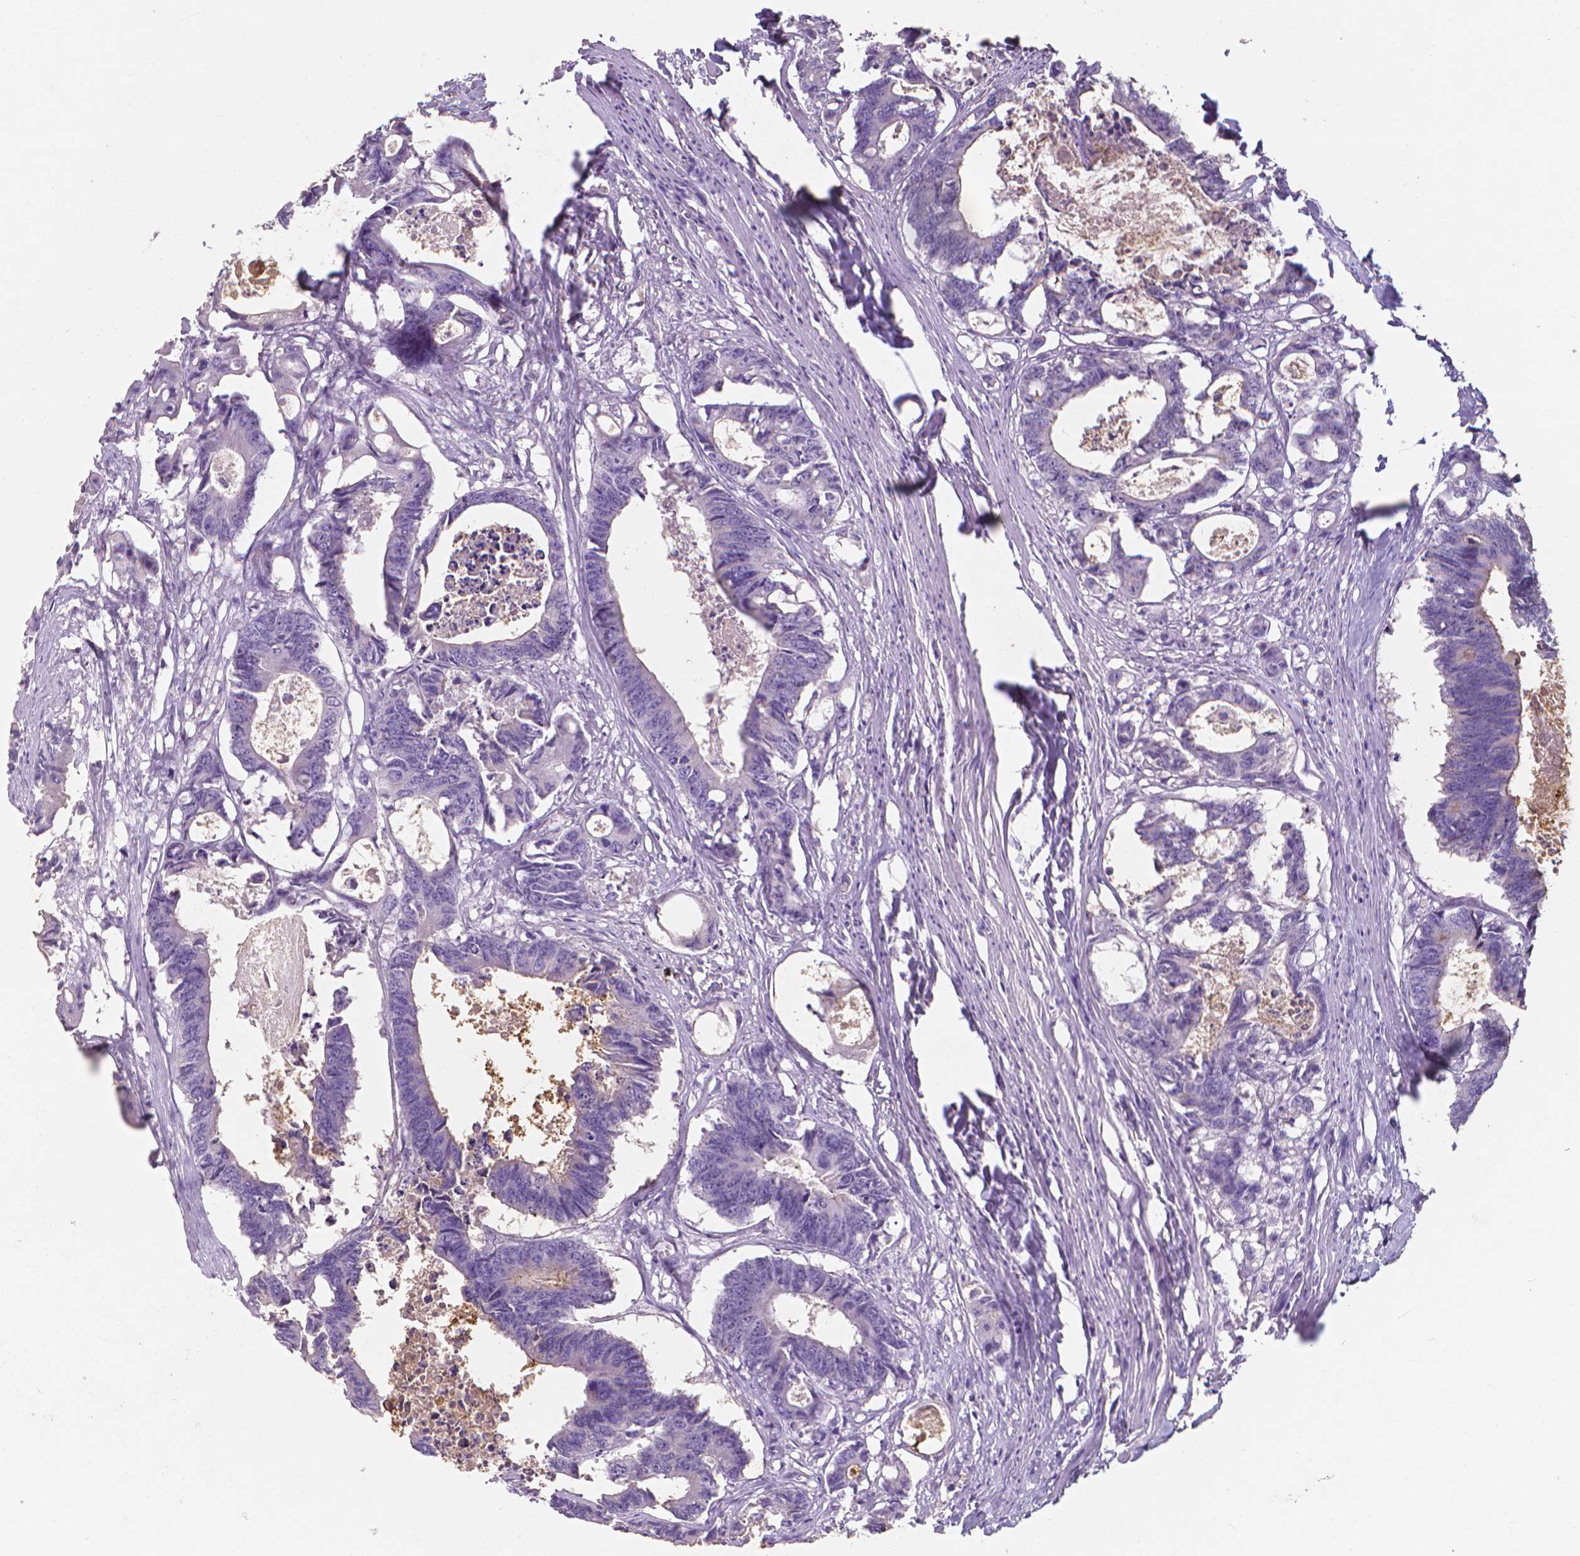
{"staining": {"intensity": "negative", "quantity": "none", "location": "none"}, "tissue": "colorectal cancer", "cell_type": "Tumor cells", "image_type": "cancer", "snomed": [{"axis": "morphology", "description": "Adenocarcinoma, NOS"}, {"axis": "topography", "description": "Rectum"}], "caption": "This is an immunohistochemistry (IHC) photomicrograph of human colorectal cancer. There is no positivity in tumor cells.", "gene": "XPNPEP2", "patient": {"sex": "male", "age": 54}}